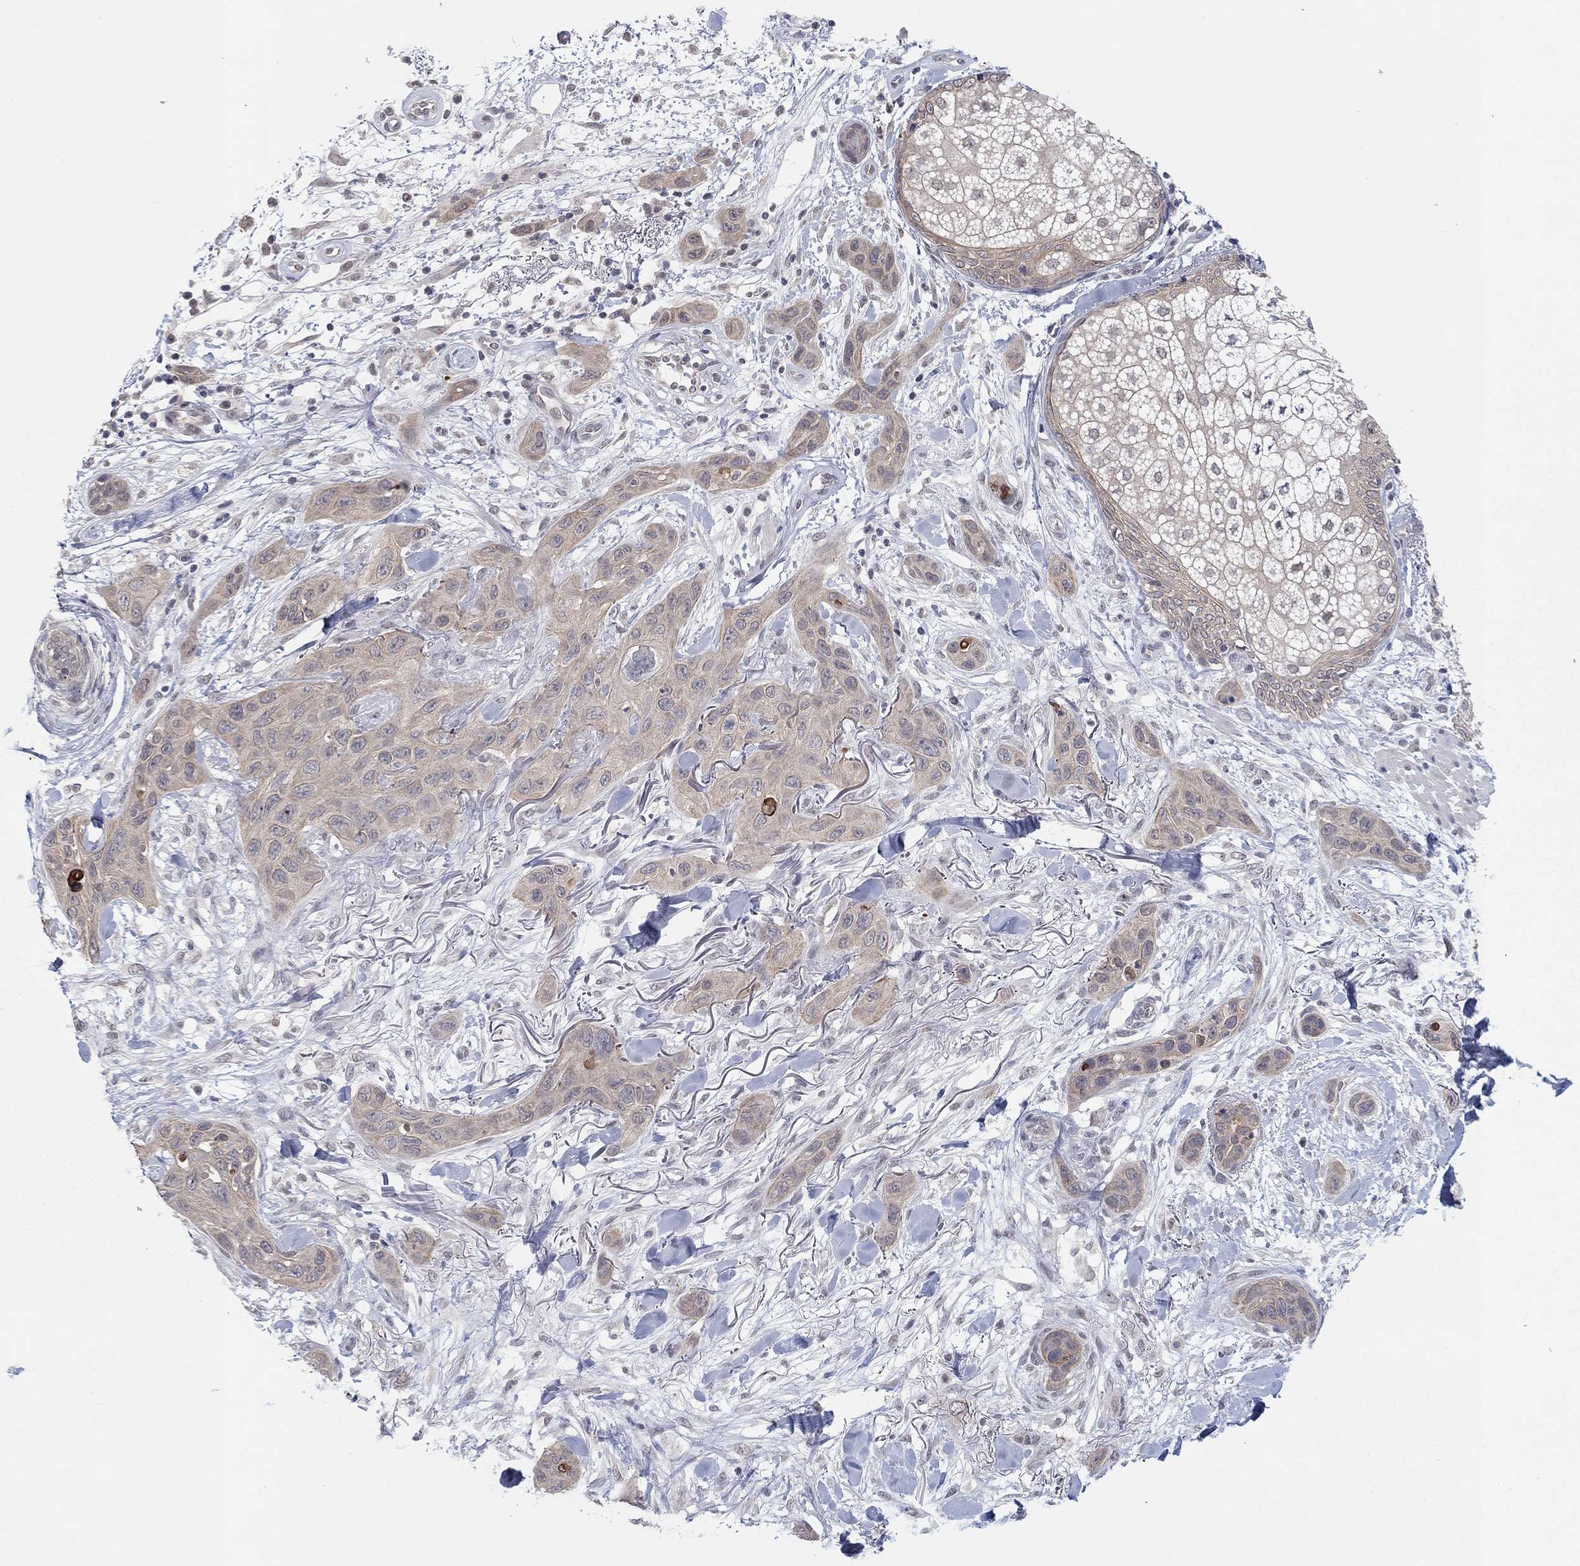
{"staining": {"intensity": "weak", "quantity": ">75%", "location": "cytoplasmic/membranous"}, "tissue": "skin cancer", "cell_type": "Tumor cells", "image_type": "cancer", "snomed": [{"axis": "morphology", "description": "Squamous cell carcinoma, NOS"}, {"axis": "topography", "description": "Skin"}], "caption": "Immunohistochemistry of human skin cancer (squamous cell carcinoma) exhibits low levels of weak cytoplasmic/membranous staining in about >75% of tumor cells.", "gene": "SLC22A2", "patient": {"sex": "male", "age": 78}}